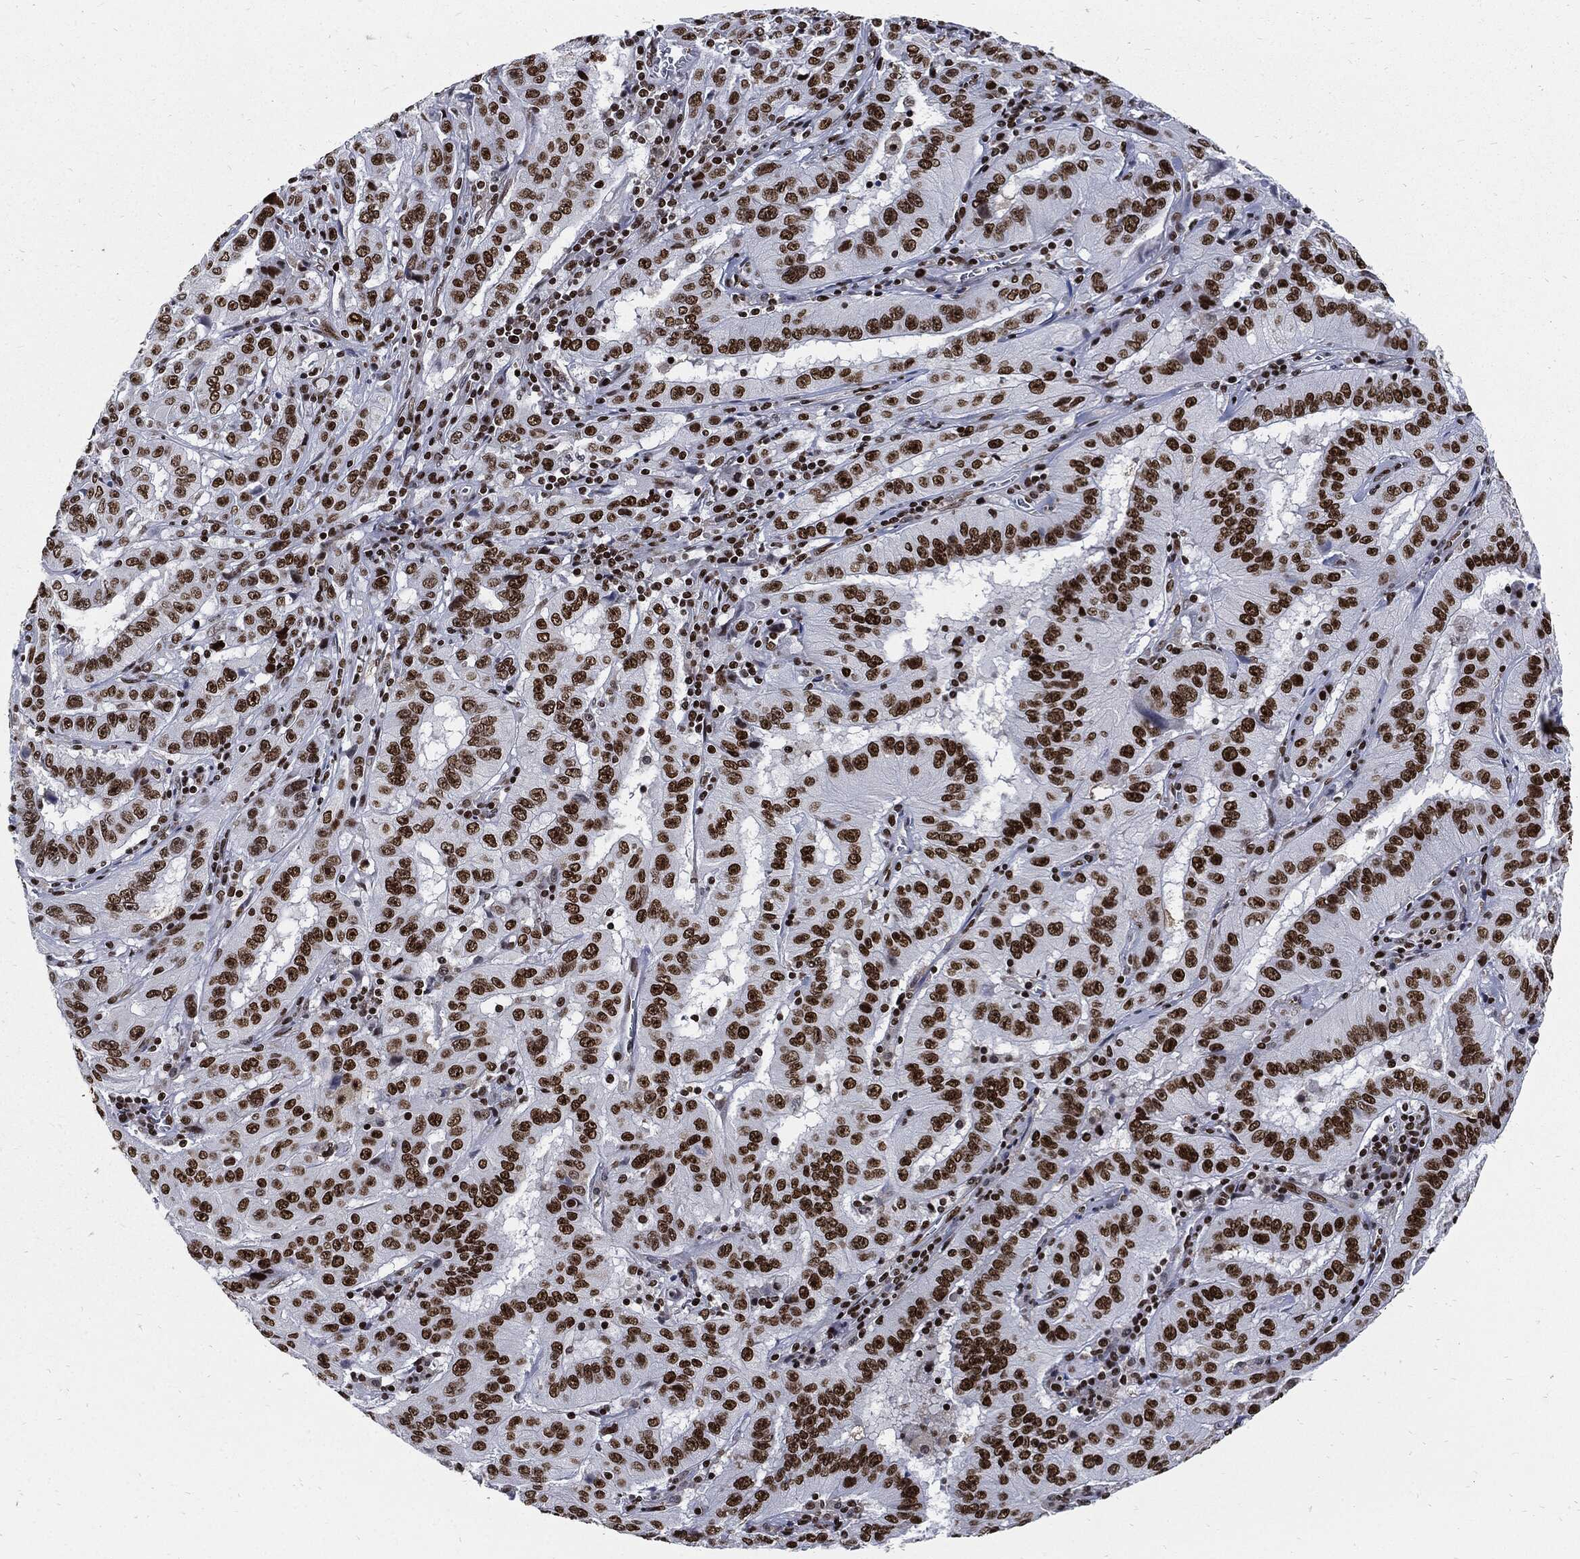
{"staining": {"intensity": "strong", "quantity": ">75%", "location": "nuclear"}, "tissue": "pancreatic cancer", "cell_type": "Tumor cells", "image_type": "cancer", "snomed": [{"axis": "morphology", "description": "Adenocarcinoma, NOS"}, {"axis": "topography", "description": "Pancreas"}], "caption": "Tumor cells display high levels of strong nuclear staining in about >75% of cells in pancreatic adenocarcinoma.", "gene": "TERF2", "patient": {"sex": "male", "age": 63}}